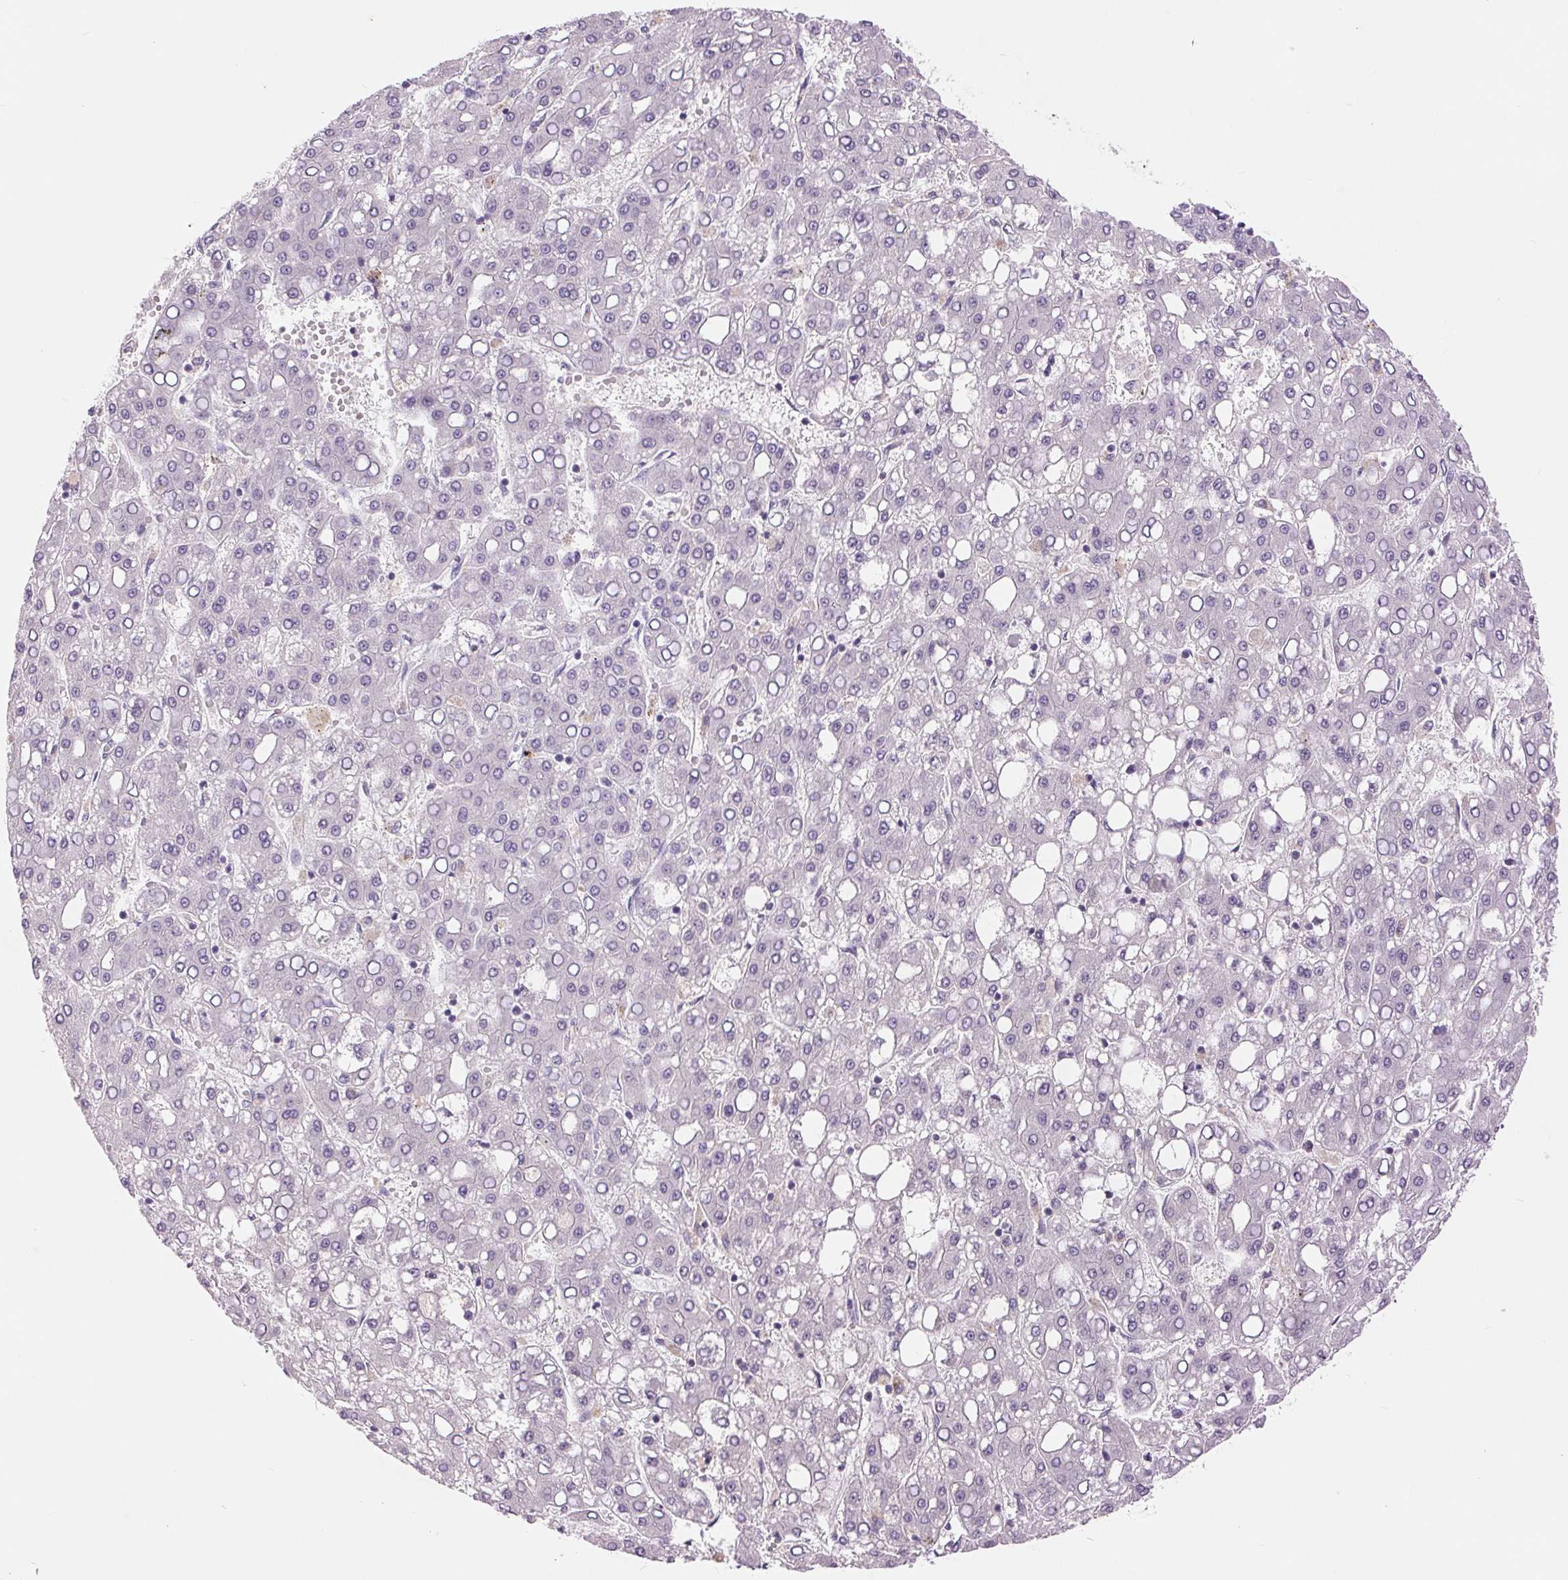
{"staining": {"intensity": "negative", "quantity": "none", "location": "none"}, "tissue": "liver cancer", "cell_type": "Tumor cells", "image_type": "cancer", "snomed": [{"axis": "morphology", "description": "Carcinoma, Hepatocellular, NOS"}, {"axis": "topography", "description": "Liver"}], "caption": "Liver cancer was stained to show a protein in brown. There is no significant staining in tumor cells.", "gene": "FXYD4", "patient": {"sex": "male", "age": 65}}